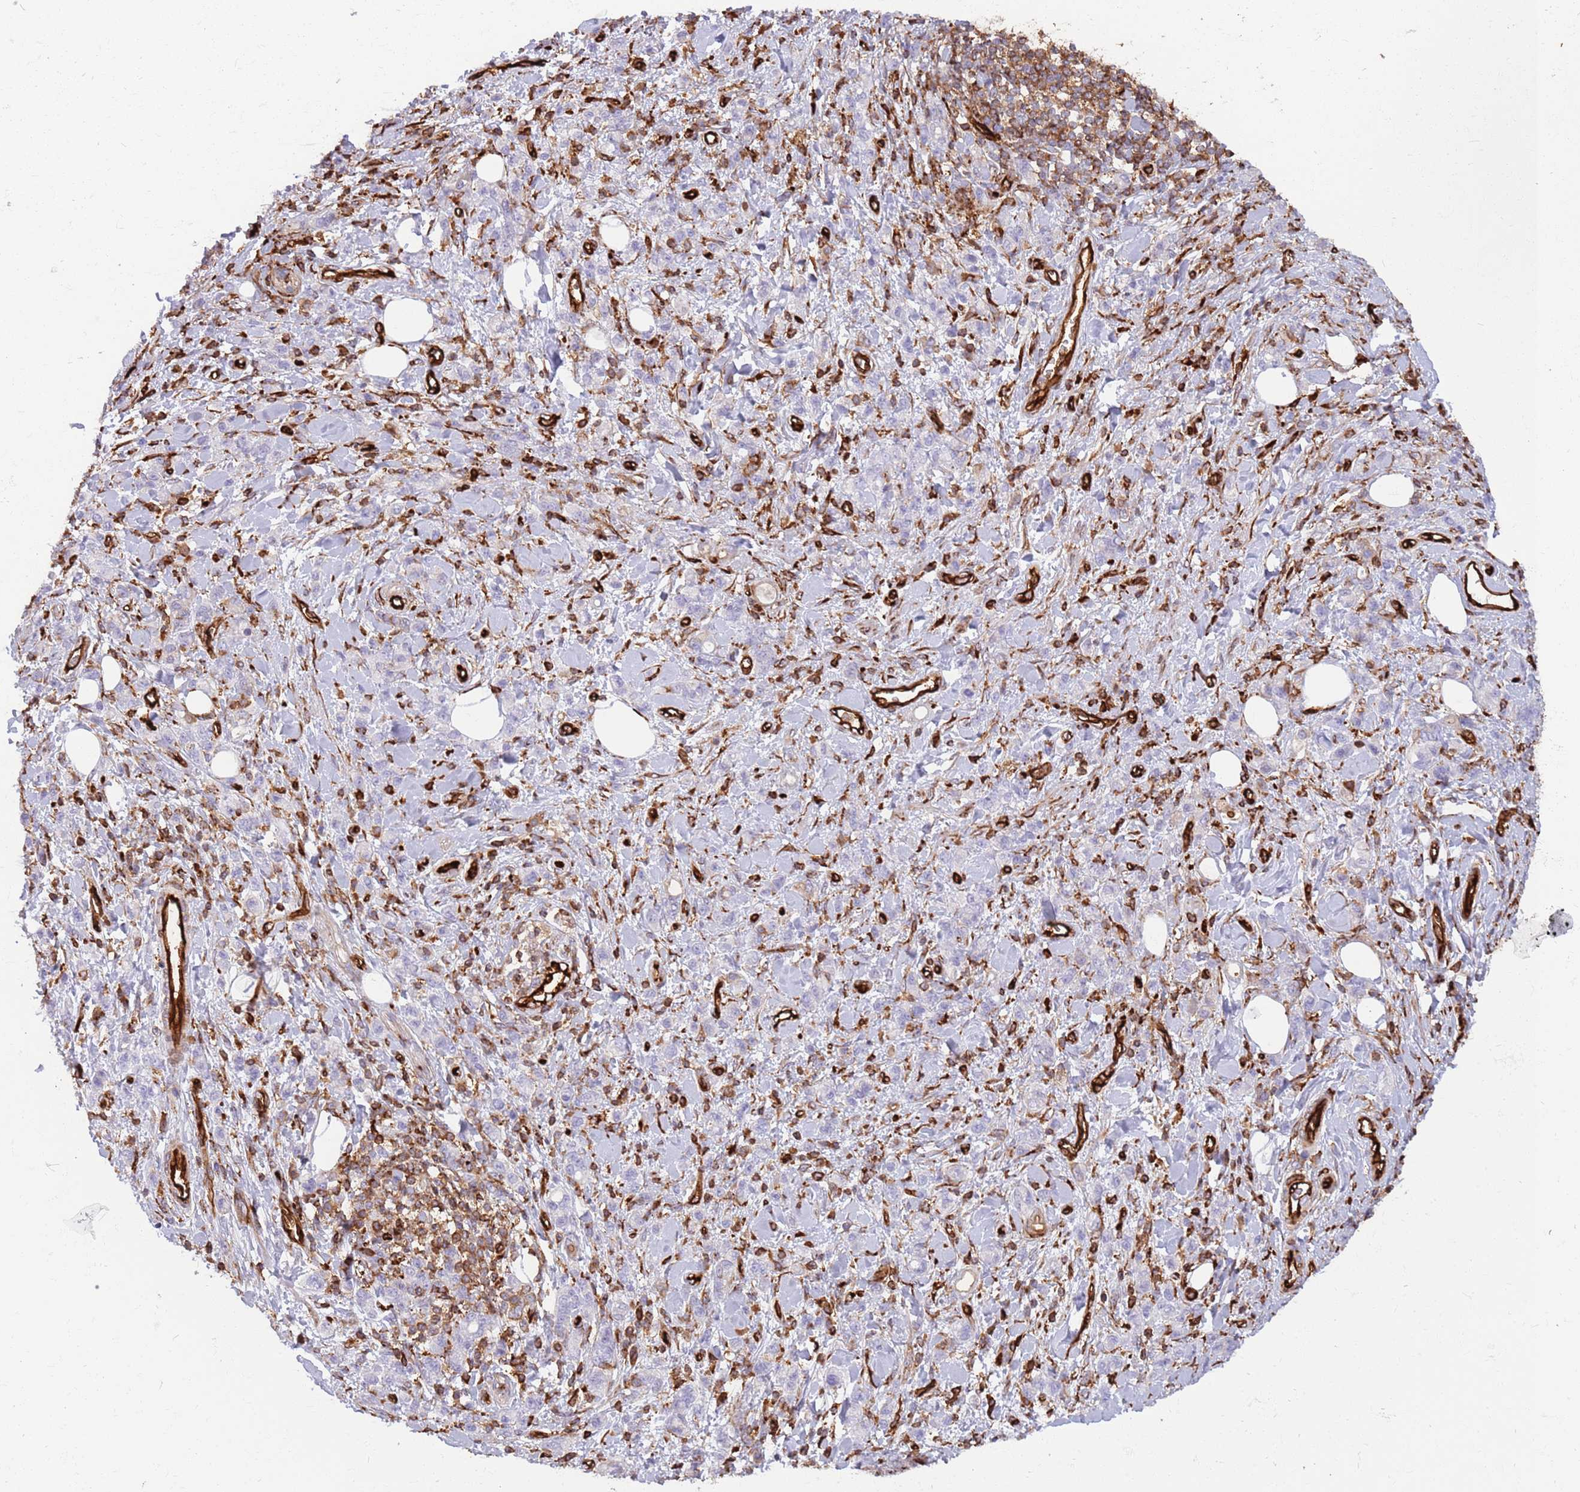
{"staining": {"intensity": "negative", "quantity": "none", "location": "none"}, "tissue": "stomach cancer", "cell_type": "Tumor cells", "image_type": "cancer", "snomed": [{"axis": "morphology", "description": "Adenocarcinoma, NOS"}, {"axis": "topography", "description": "Stomach"}], "caption": "Human stomach cancer stained for a protein using immunohistochemistry (IHC) reveals no expression in tumor cells.", "gene": "KBTBD7", "patient": {"sex": "male", "age": 77}}